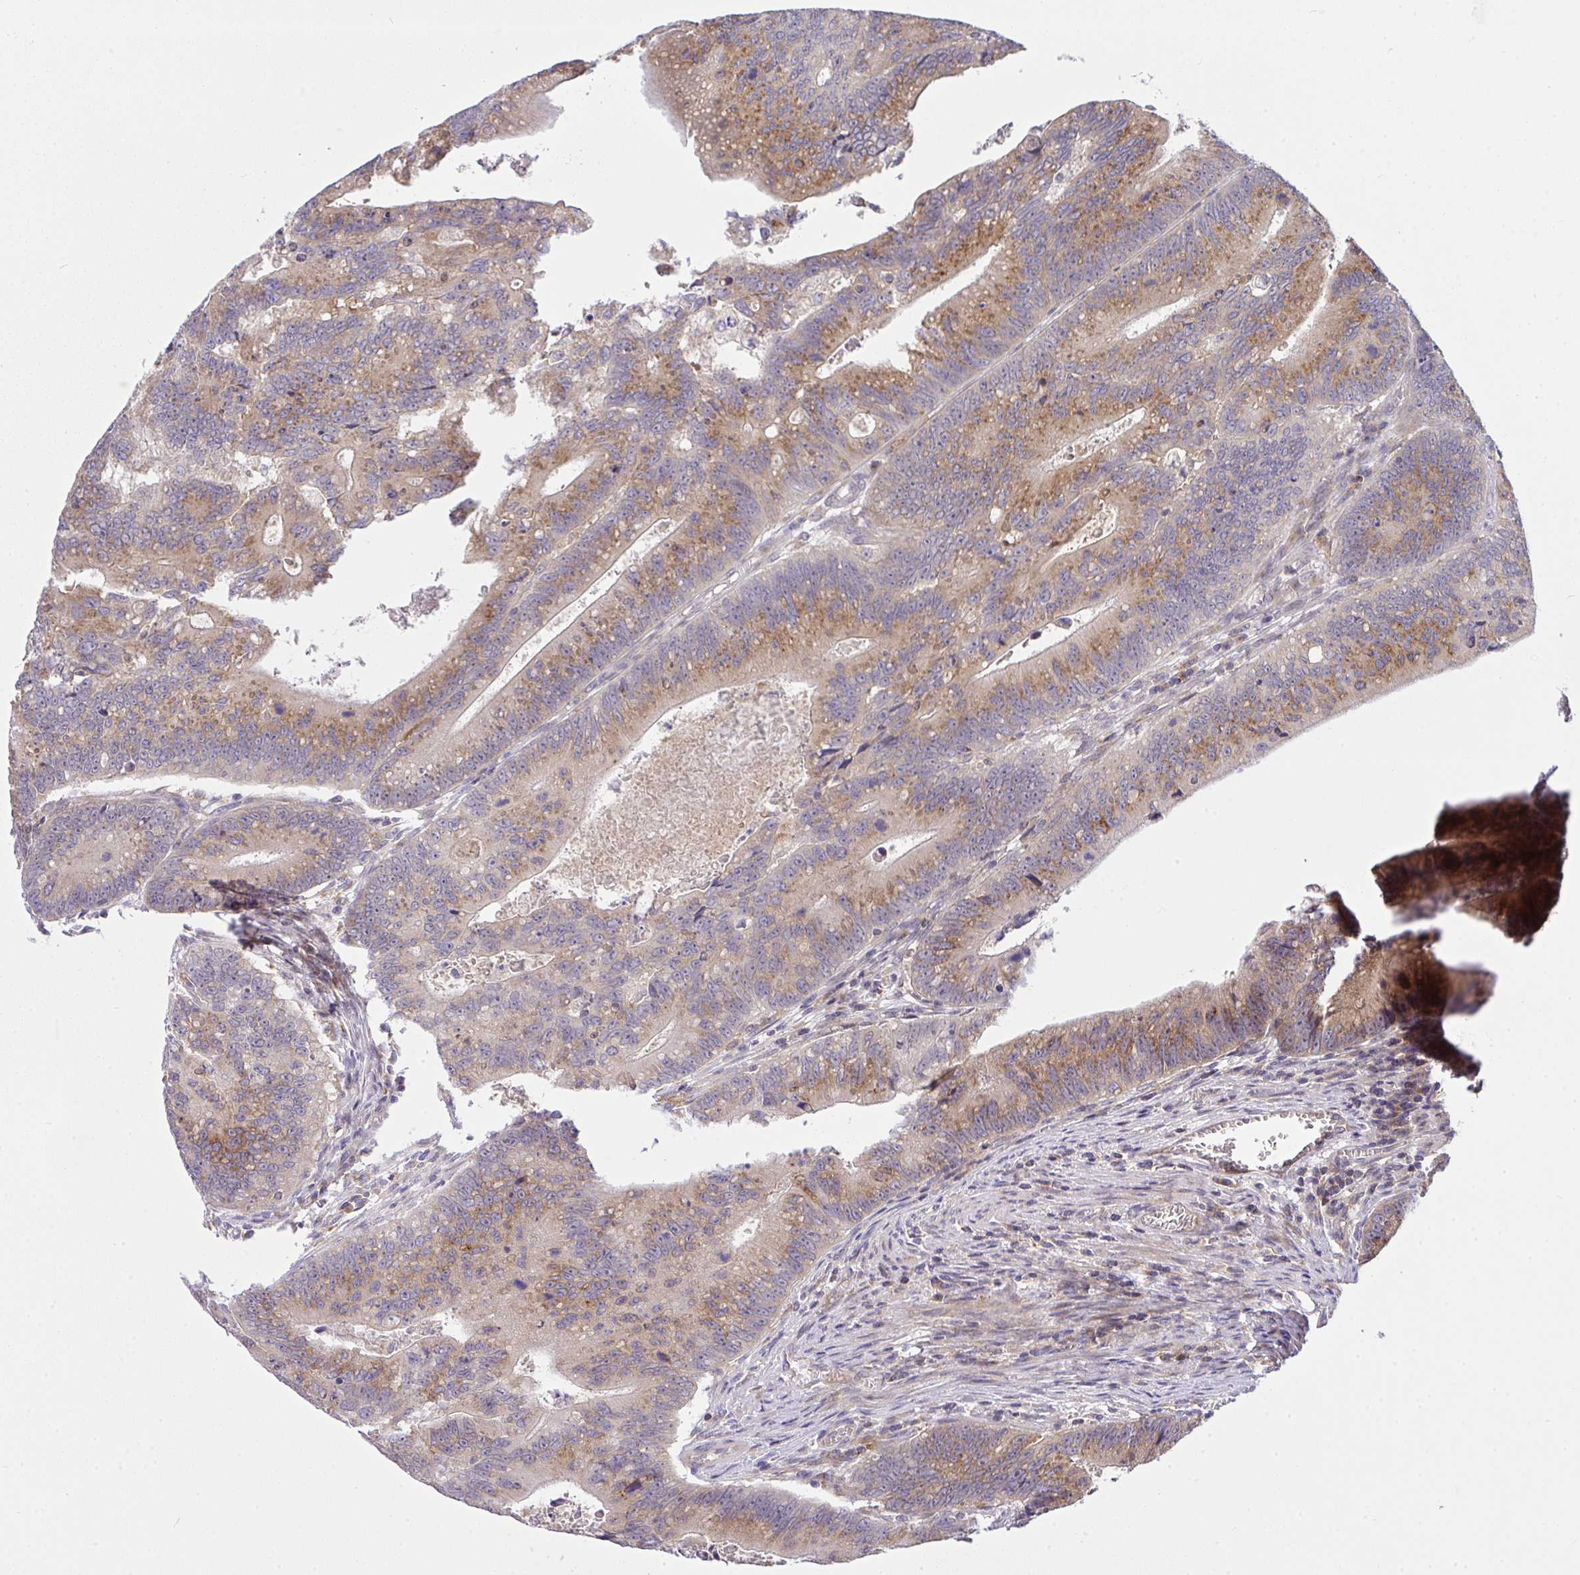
{"staining": {"intensity": "moderate", "quantity": ">75%", "location": "cytoplasmic/membranous"}, "tissue": "colorectal cancer", "cell_type": "Tumor cells", "image_type": "cancer", "snomed": [{"axis": "morphology", "description": "Adenocarcinoma, NOS"}, {"axis": "topography", "description": "Rectum"}], "caption": "Colorectal cancer stained with a brown dye demonstrates moderate cytoplasmic/membranous positive staining in approximately >75% of tumor cells.", "gene": "SLC9A6", "patient": {"sex": "female", "age": 81}}